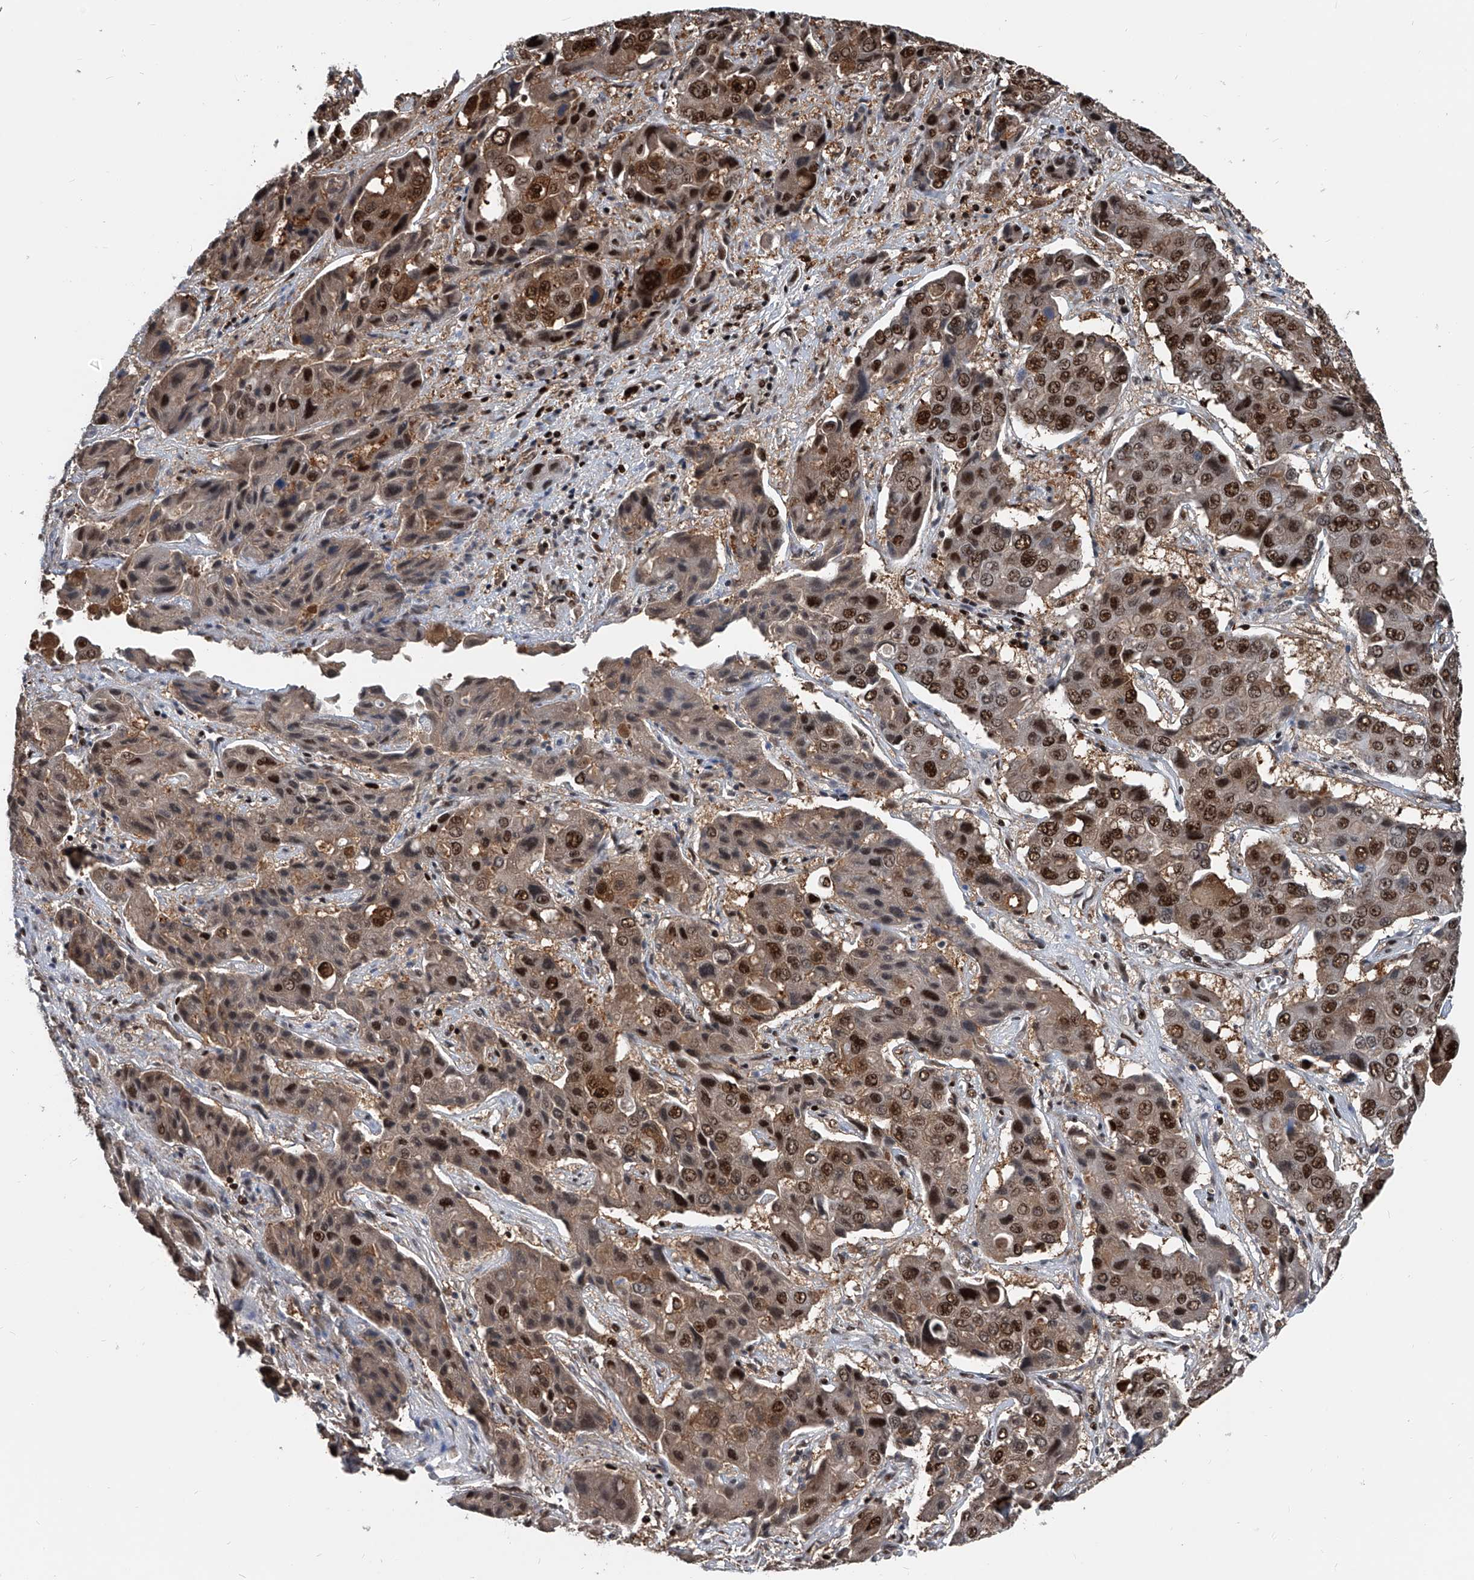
{"staining": {"intensity": "strong", "quantity": ">75%", "location": "nuclear"}, "tissue": "liver cancer", "cell_type": "Tumor cells", "image_type": "cancer", "snomed": [{"axis": "morphology", "description": "Cholangiocarcinoma"}, {"axis": "topography", "description": "Liver"}], "caption": "Liver cholangiocarcinoma was stained to show a protein in brown. There is high levels of strong nuclear expression in about >75% of tumor cells.", "gene": "FKBP5", "patient": {"sex": "male", "age": 67}}